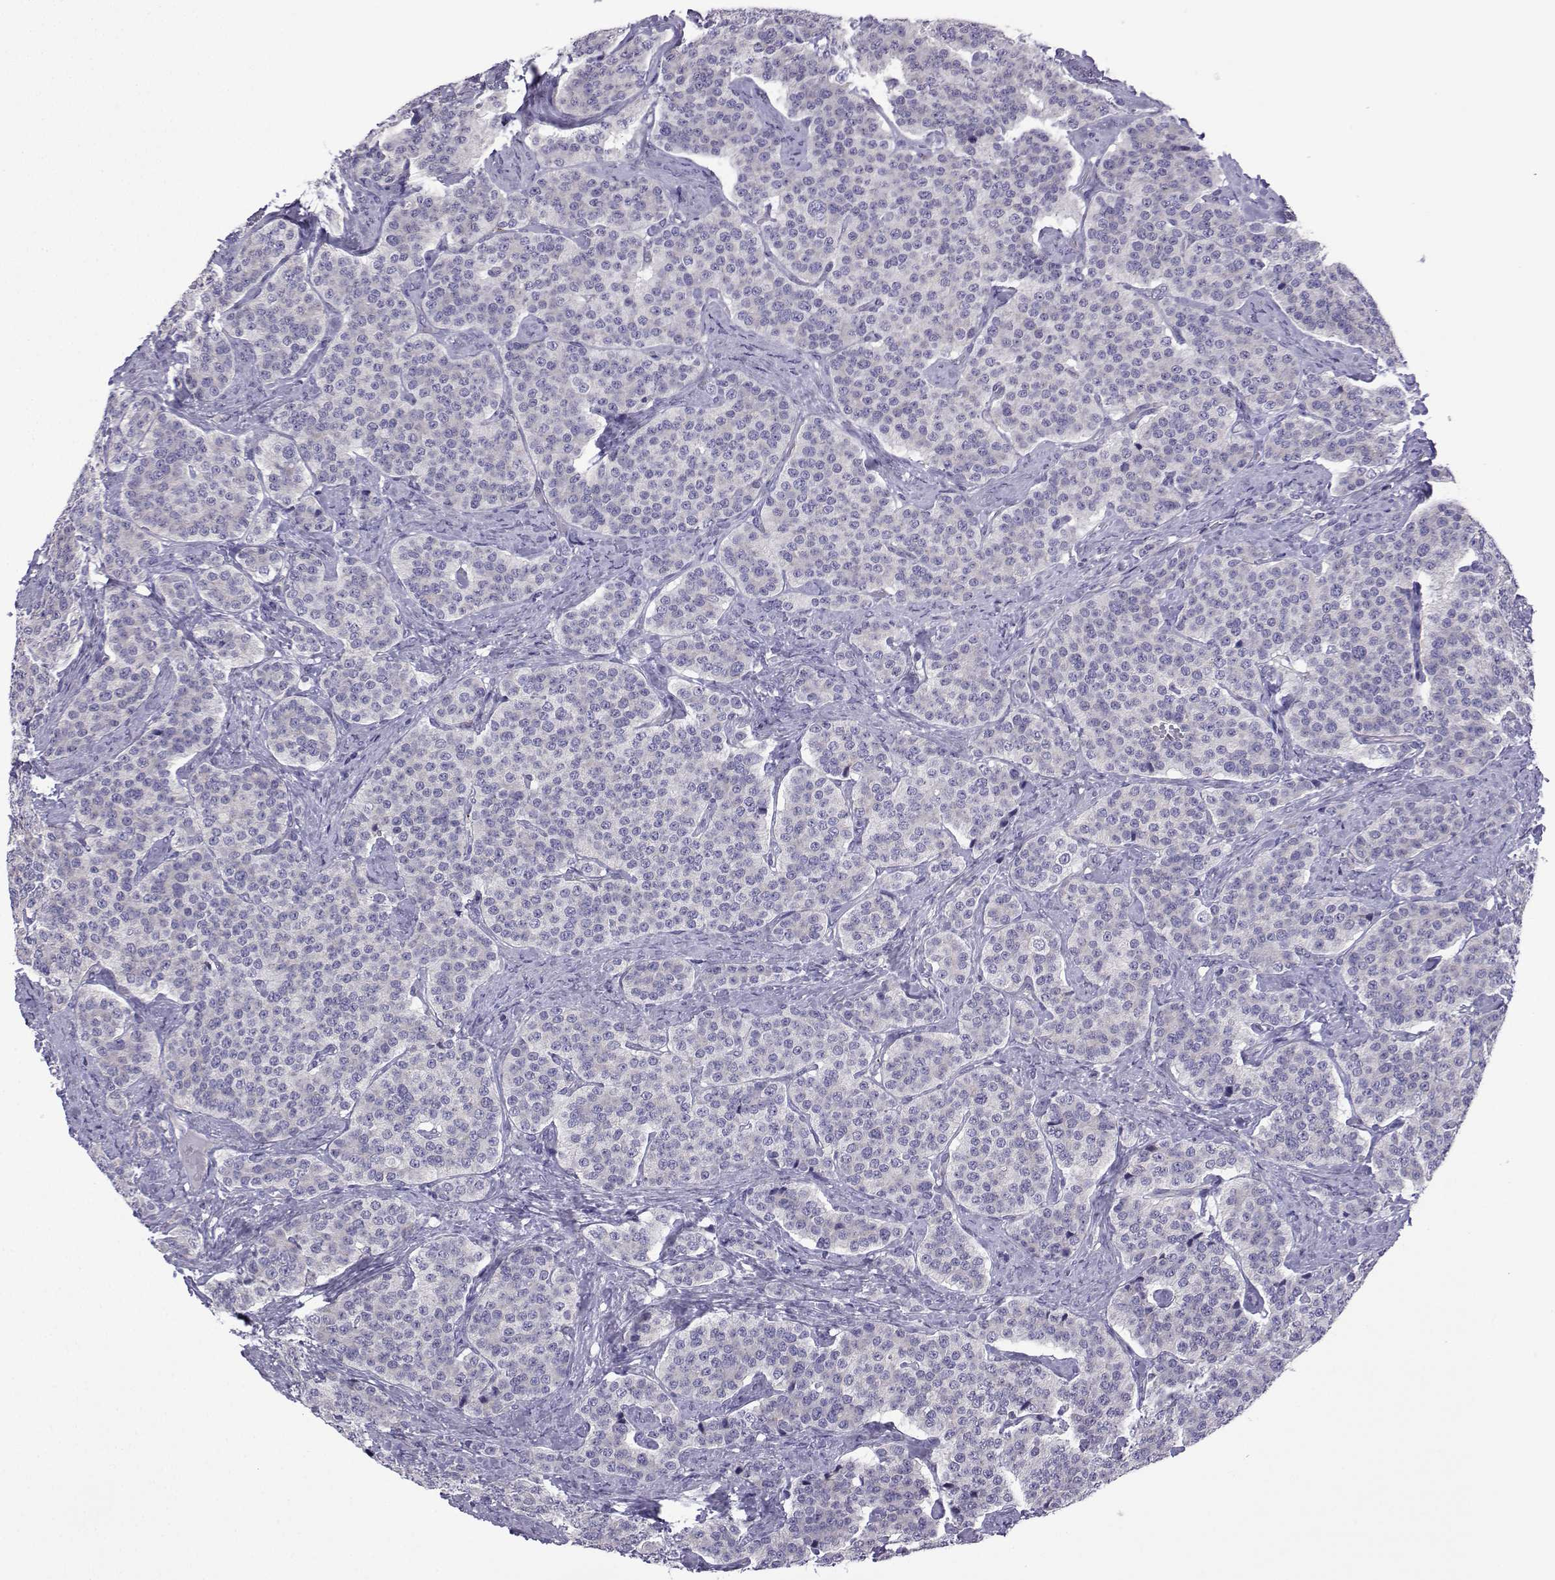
{"staining": {"intensity": "negative", "quantity": "none", "location": "none"}, "tissue": "carcinoid", "cell_type": "Tumor cells", "image_type": "cancer", "snomed": [{"axis": "morphology", "description": "Carcinoid, malignant, NOS"}, {"axis": "topography", "description": "Small intestine"}], "caption": "Immunohistochemistry of carcinoid (malignant) displays no staining in tumor cells. Brightfield microscopy of immunohistochemistry stained with DAB (3,3'-diaminobenzidine) (brown) and hematoxylin (blue), captured at high magnification.", "gene": "CFAP70", "patient": {"sex": "female", "age": 58}}